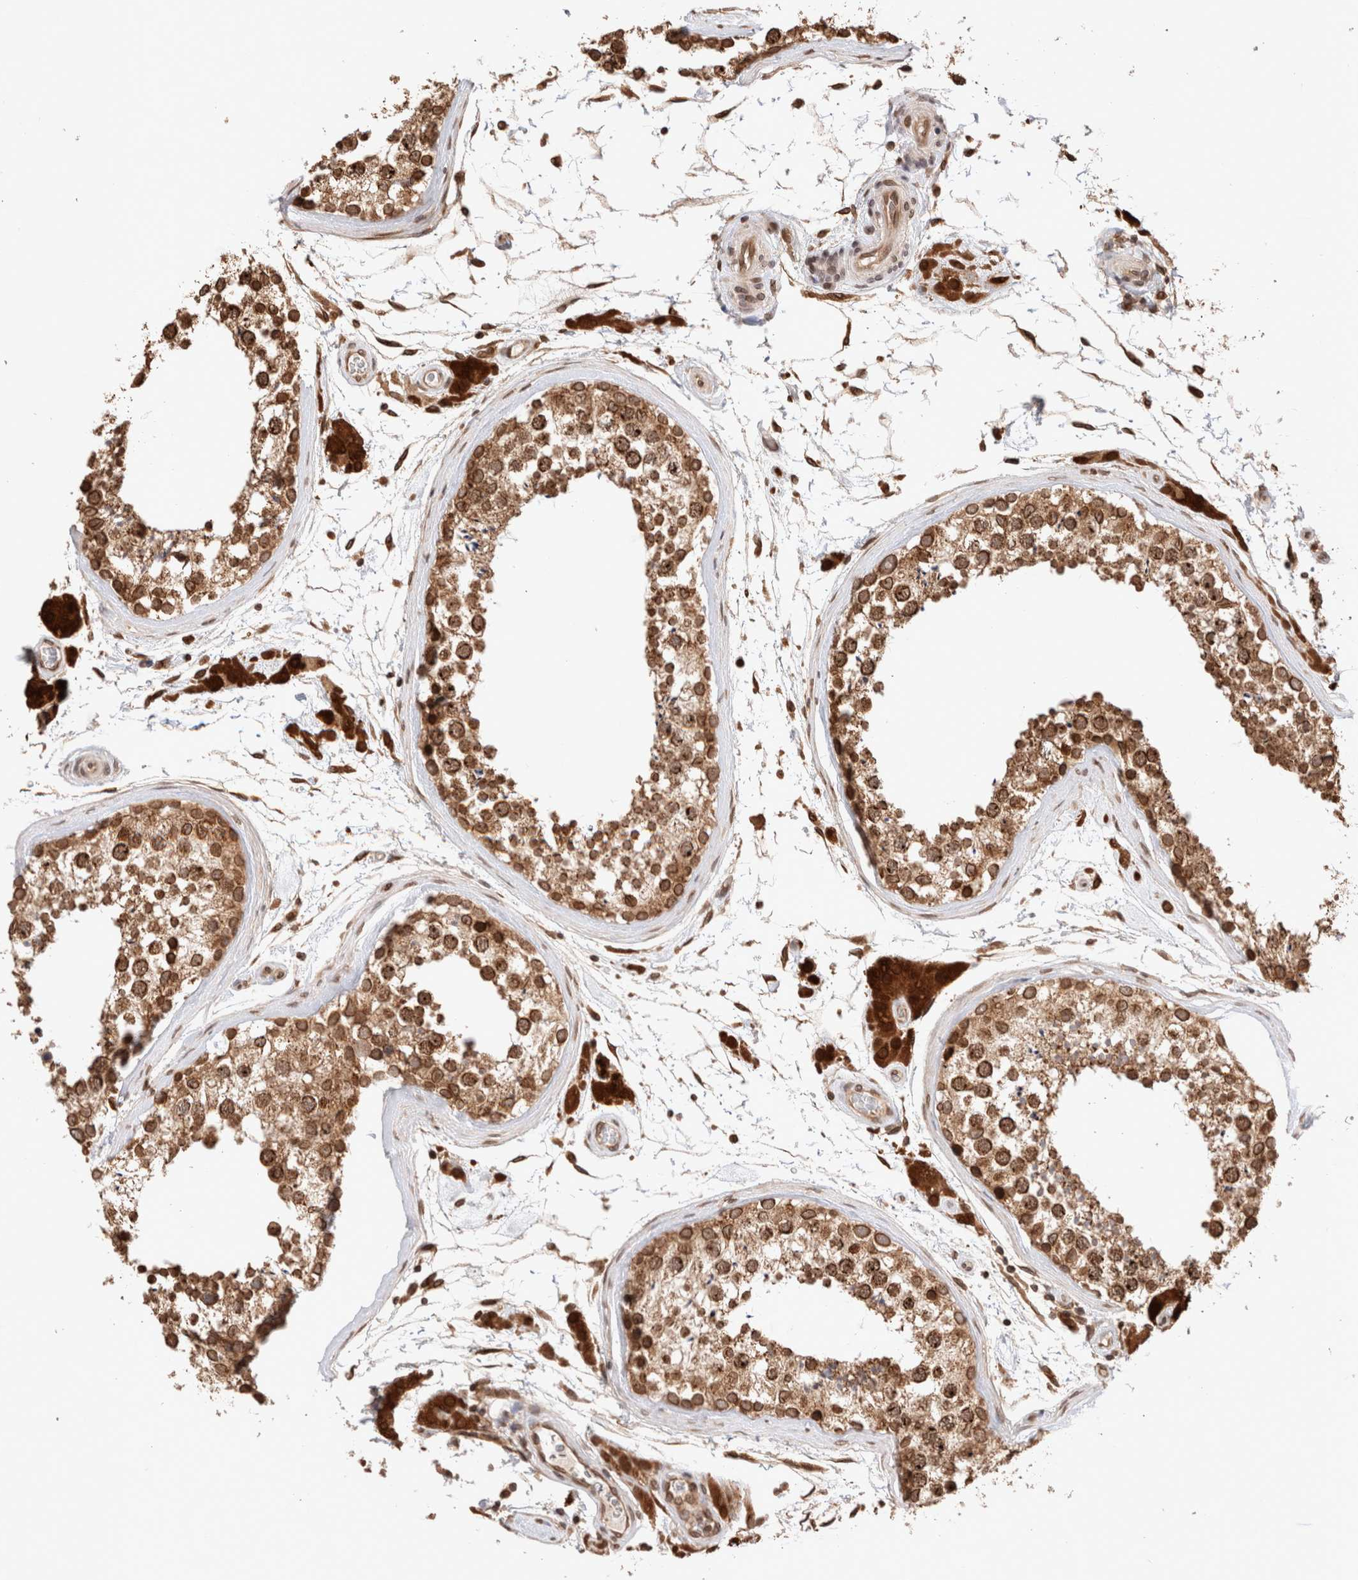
{"staining": {"intensity": "strong", "quantity": ">75%", "location": "cytoplasmic/membranous,nuclear"}, "tissue": "testis", "cell_type": "Cells in seminiferous ducts", "image_type": "normal", "snomed": [{"axis": "morphology", "description": "Normal tissue, NOS"}, {"axis": "topography", "description": "Testis"}], "caption": "Protein staining shows strong cytoplasmic/membranous,nuclear expression in about >75% of cells in seminiferous ducts in unremarkable testis. (DAB = brown stain, brightfield microscopy at high magnification).", "gene": "TPR", "patient": {"sex": "male", "age": 46}}